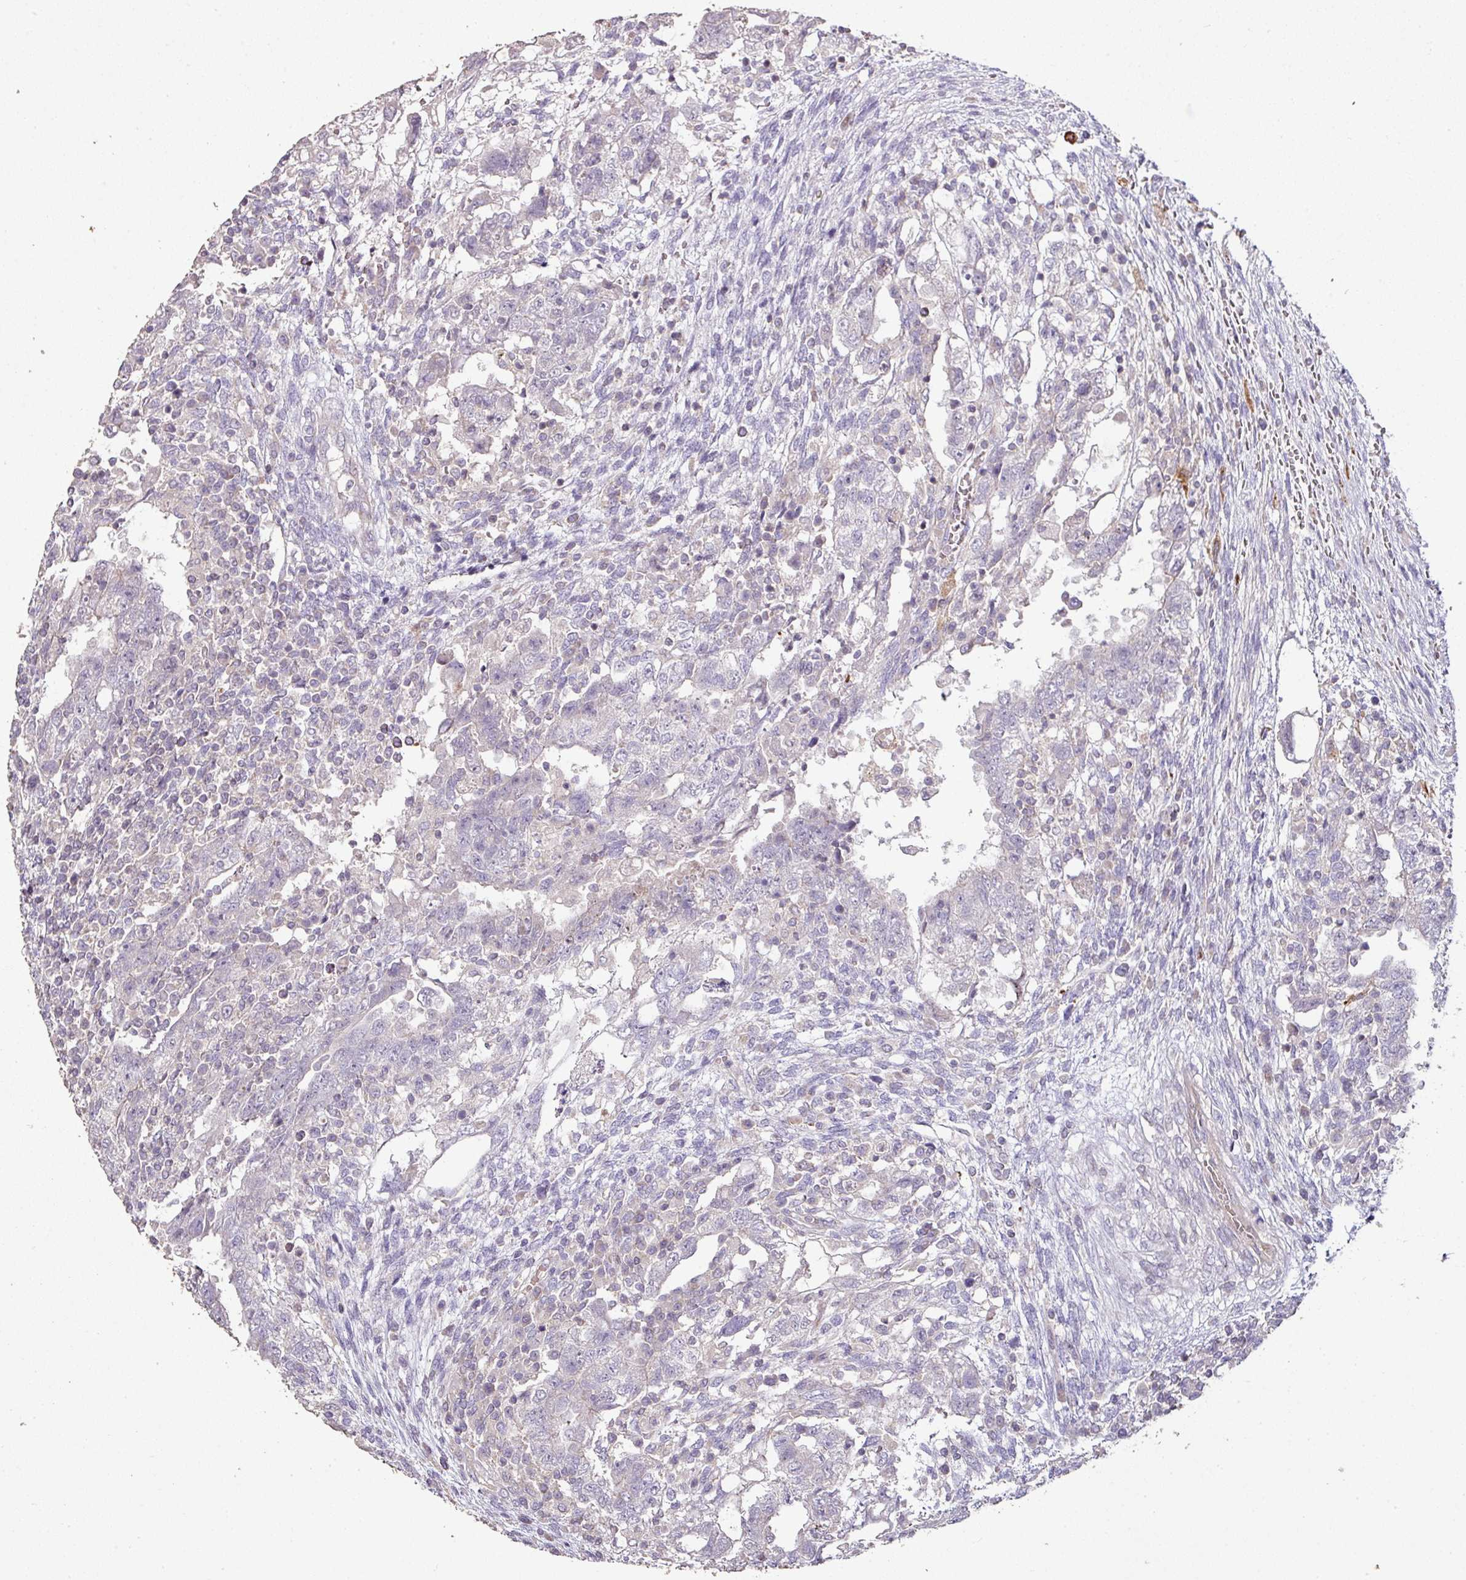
{"staining": {"intensity": "negative", "quantity": "none", "location": "none"}, "tissue": "testis cancer", "cell_type": "Tumor cells", "image_type": "cancer", "snomed": [{"axis": "morphology", "description": "Carcinoma, Embryonal, NOS"}, {"axis": "topography", "description": "Testis"}], "caption": "Protein analysis of testis cancer (embryonal carcinoma) demonstrates no significant expression in tumor cells. The staining is performed using DAB brown chromogen with nuclei counter-stained in using hematoxylin.", "gene": "RPL23A", "patient": {"sex": "male", "age": 26}}